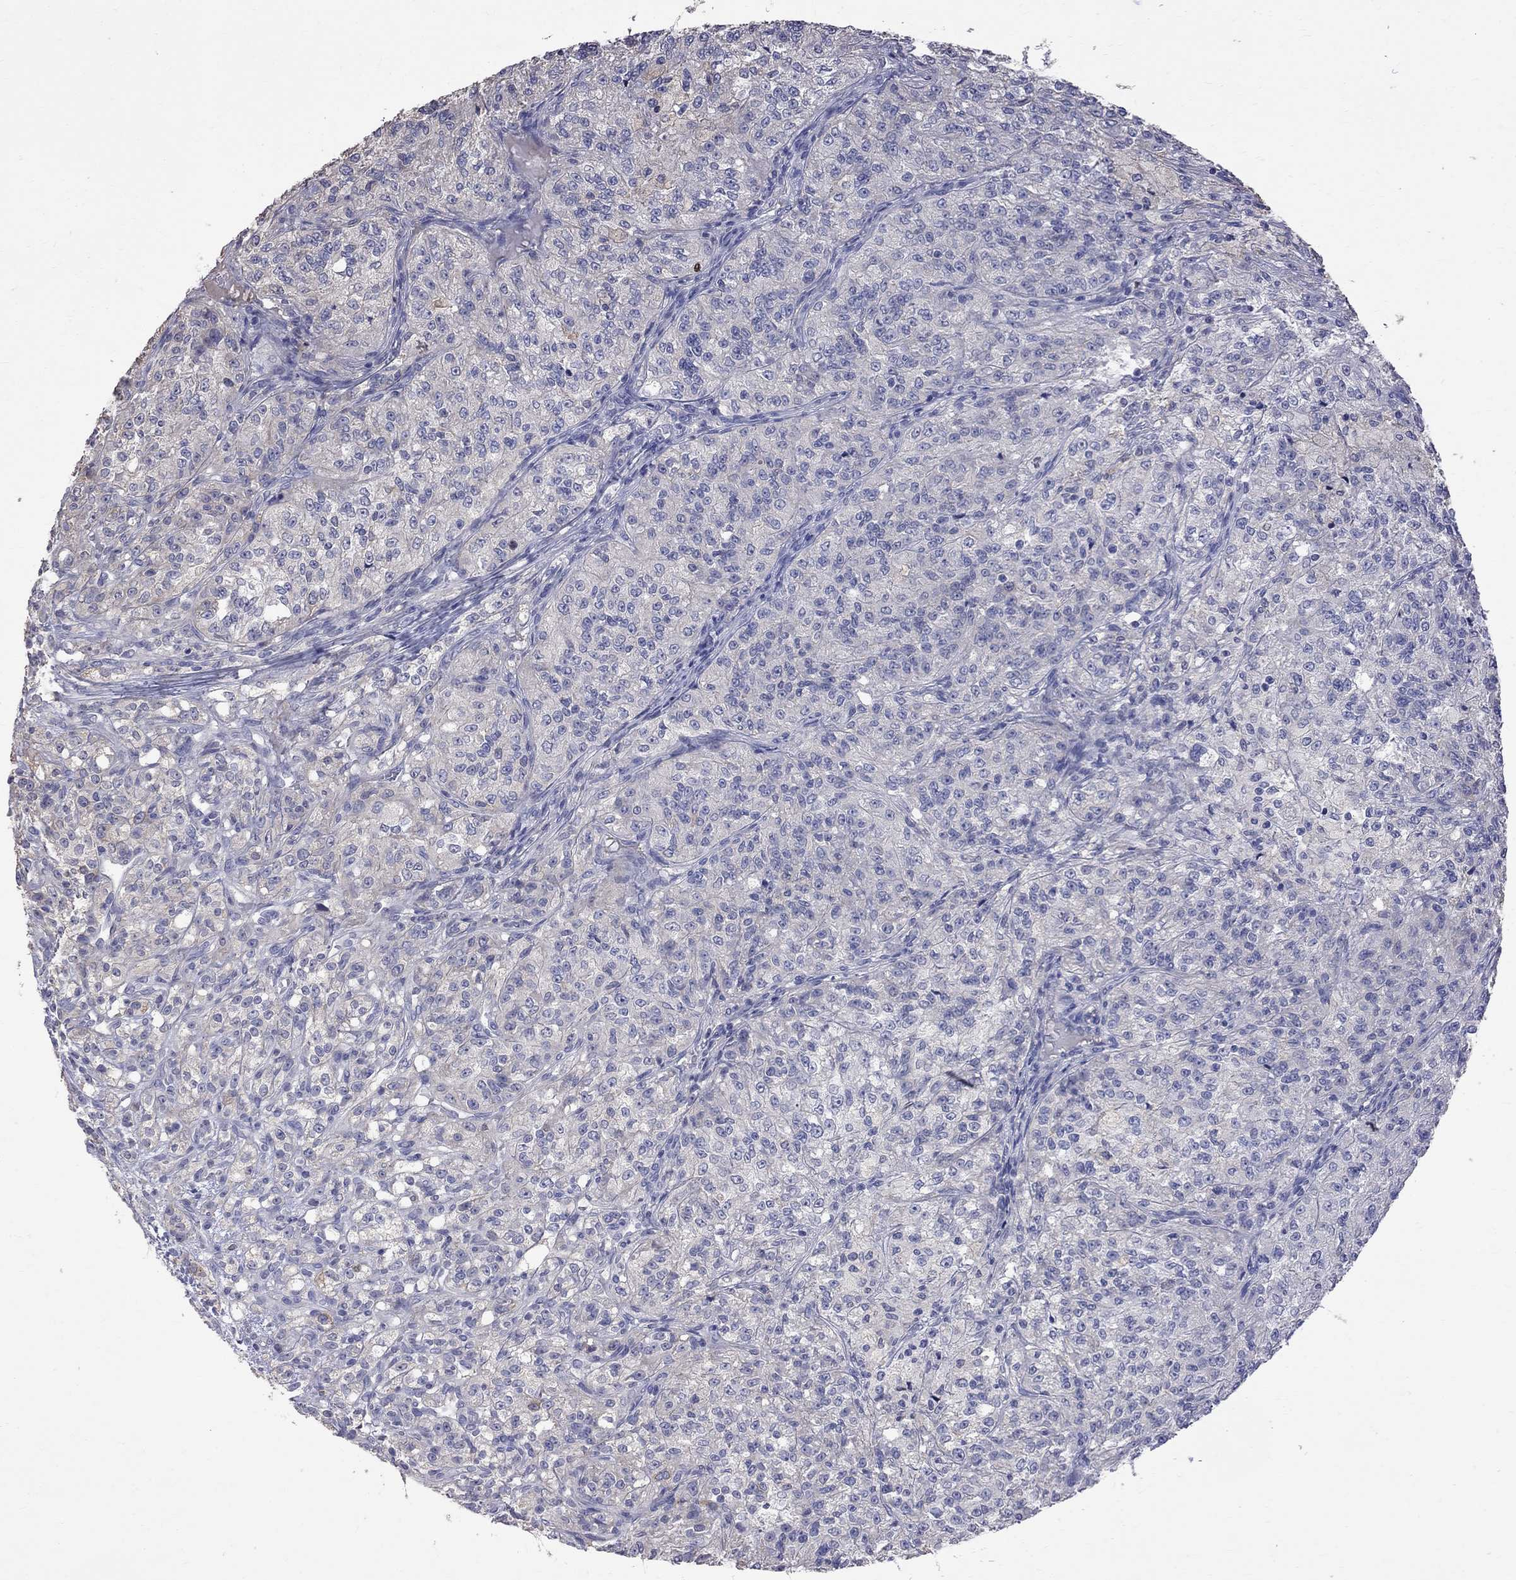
{"staining": {"intensity": "negative", "quantity": "none", "location": "none"}, "tissue": "renal cancer", "cell_type": "Tumor cells", "image_type": "cancer", "snomed": [{"axis": "morphology", "description": "Adenocarcinoma, NOS"}, {"axis": "topography", "description": "Kidney"}], "caption": "Adenocarcinoma (renal) was stained to show a protein in brown. There is no significant positivity in tumor cells.", "gene": "CKAP2", "patient": {"sex": "female", "age": 63}}